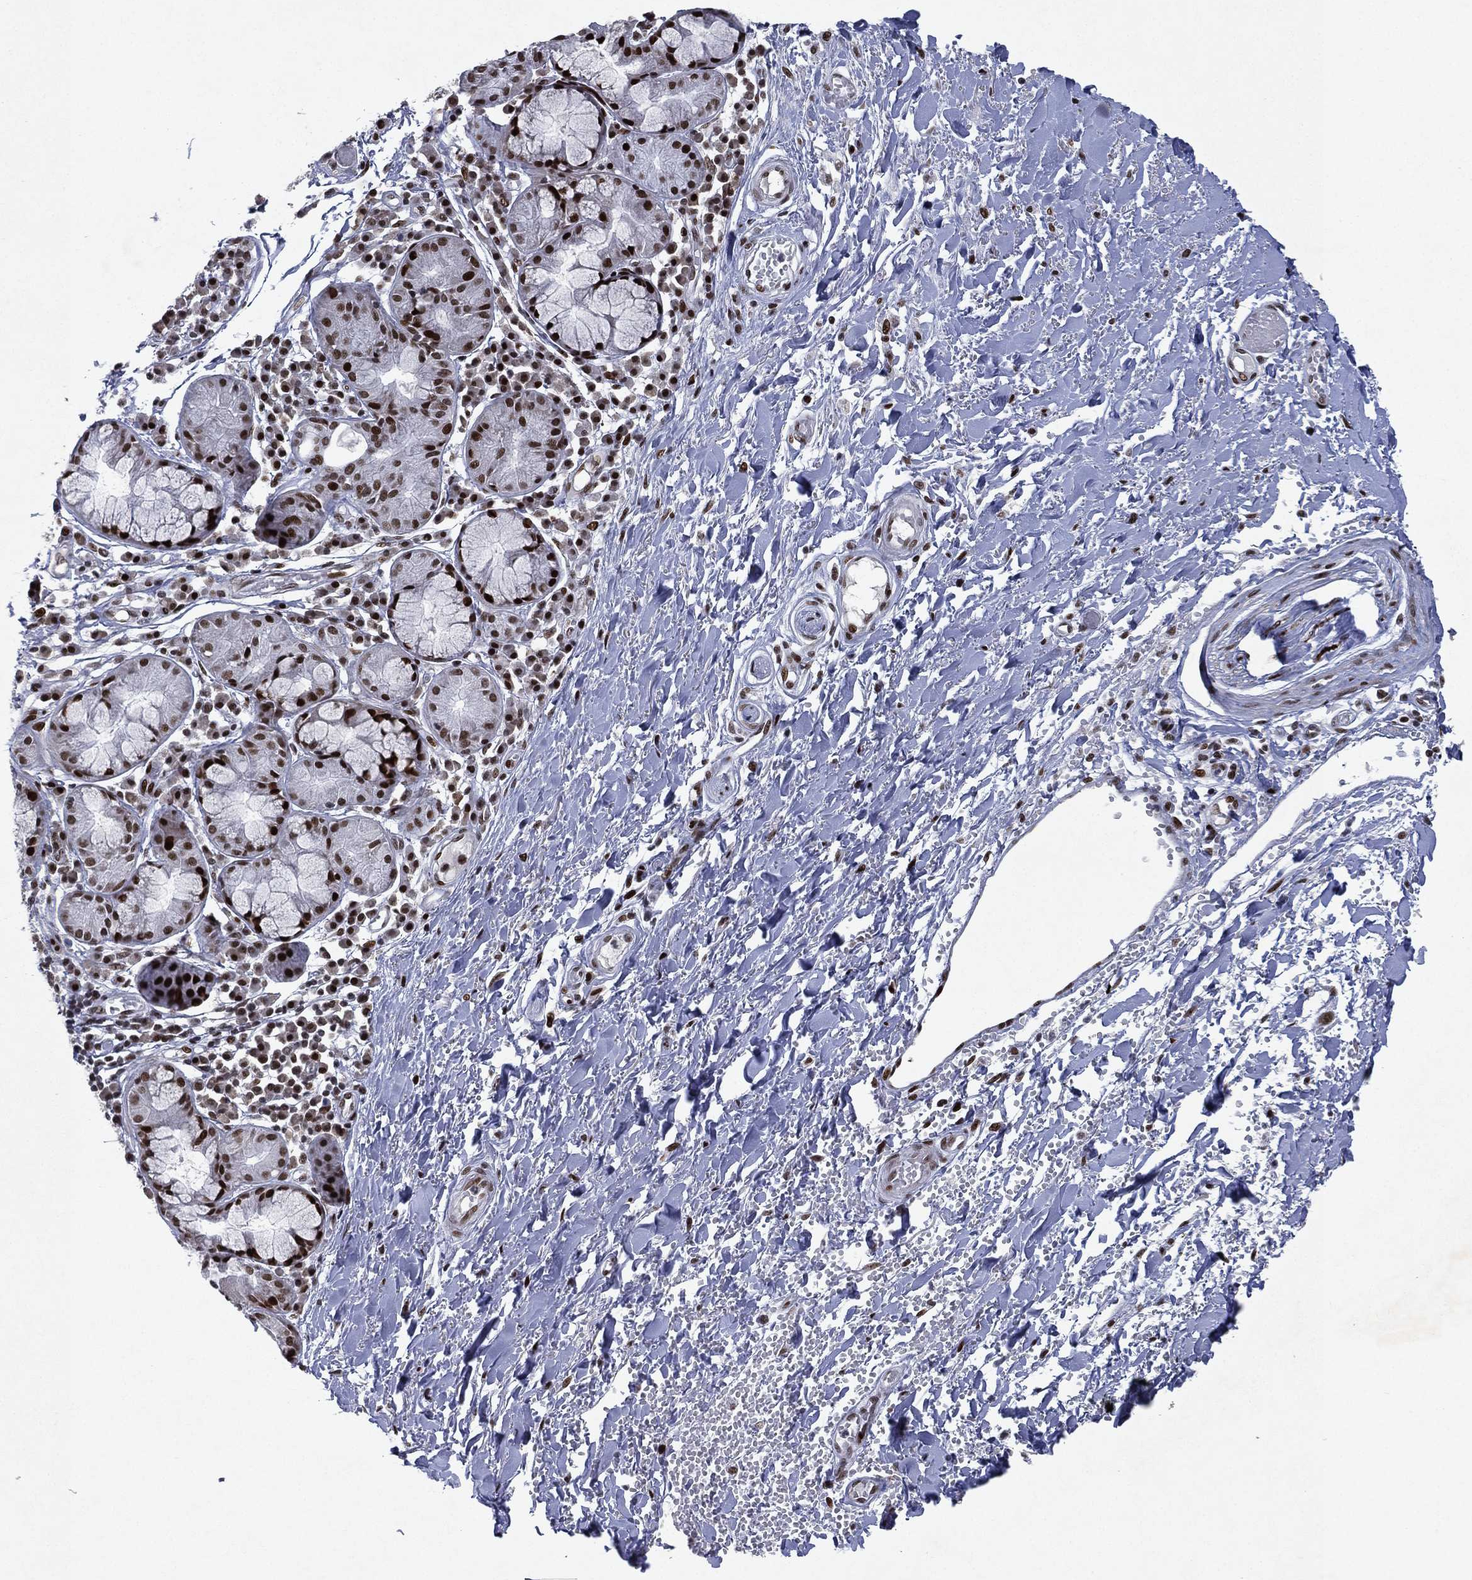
{"staining": {"intensity": "strong", "quantity": "25%-75%", "location": "nuclear"}, "tissue": "soft tissue", "cell_type": "Fibroblasts", "image_type": "normal", "snomed": [{"axis": "morphology", "description": "Normal tissue, NOS"}, {"axis": "topography", "description": "Cartilage tissue"}], "caption": "Protein staining by immunohistochemistry (IHC) shows strong nuclear positivity in about 25%-75% of fibroblasts in unremarkable soft tissue. The protein is stained brown, and the nuclei are stained in blue (DAB (3,3'-diaminobenzidine) IHC with brightfield microscopy, high magnification).", "gene": "RTF1", "patient": {"sex": "male", "age": 81}}